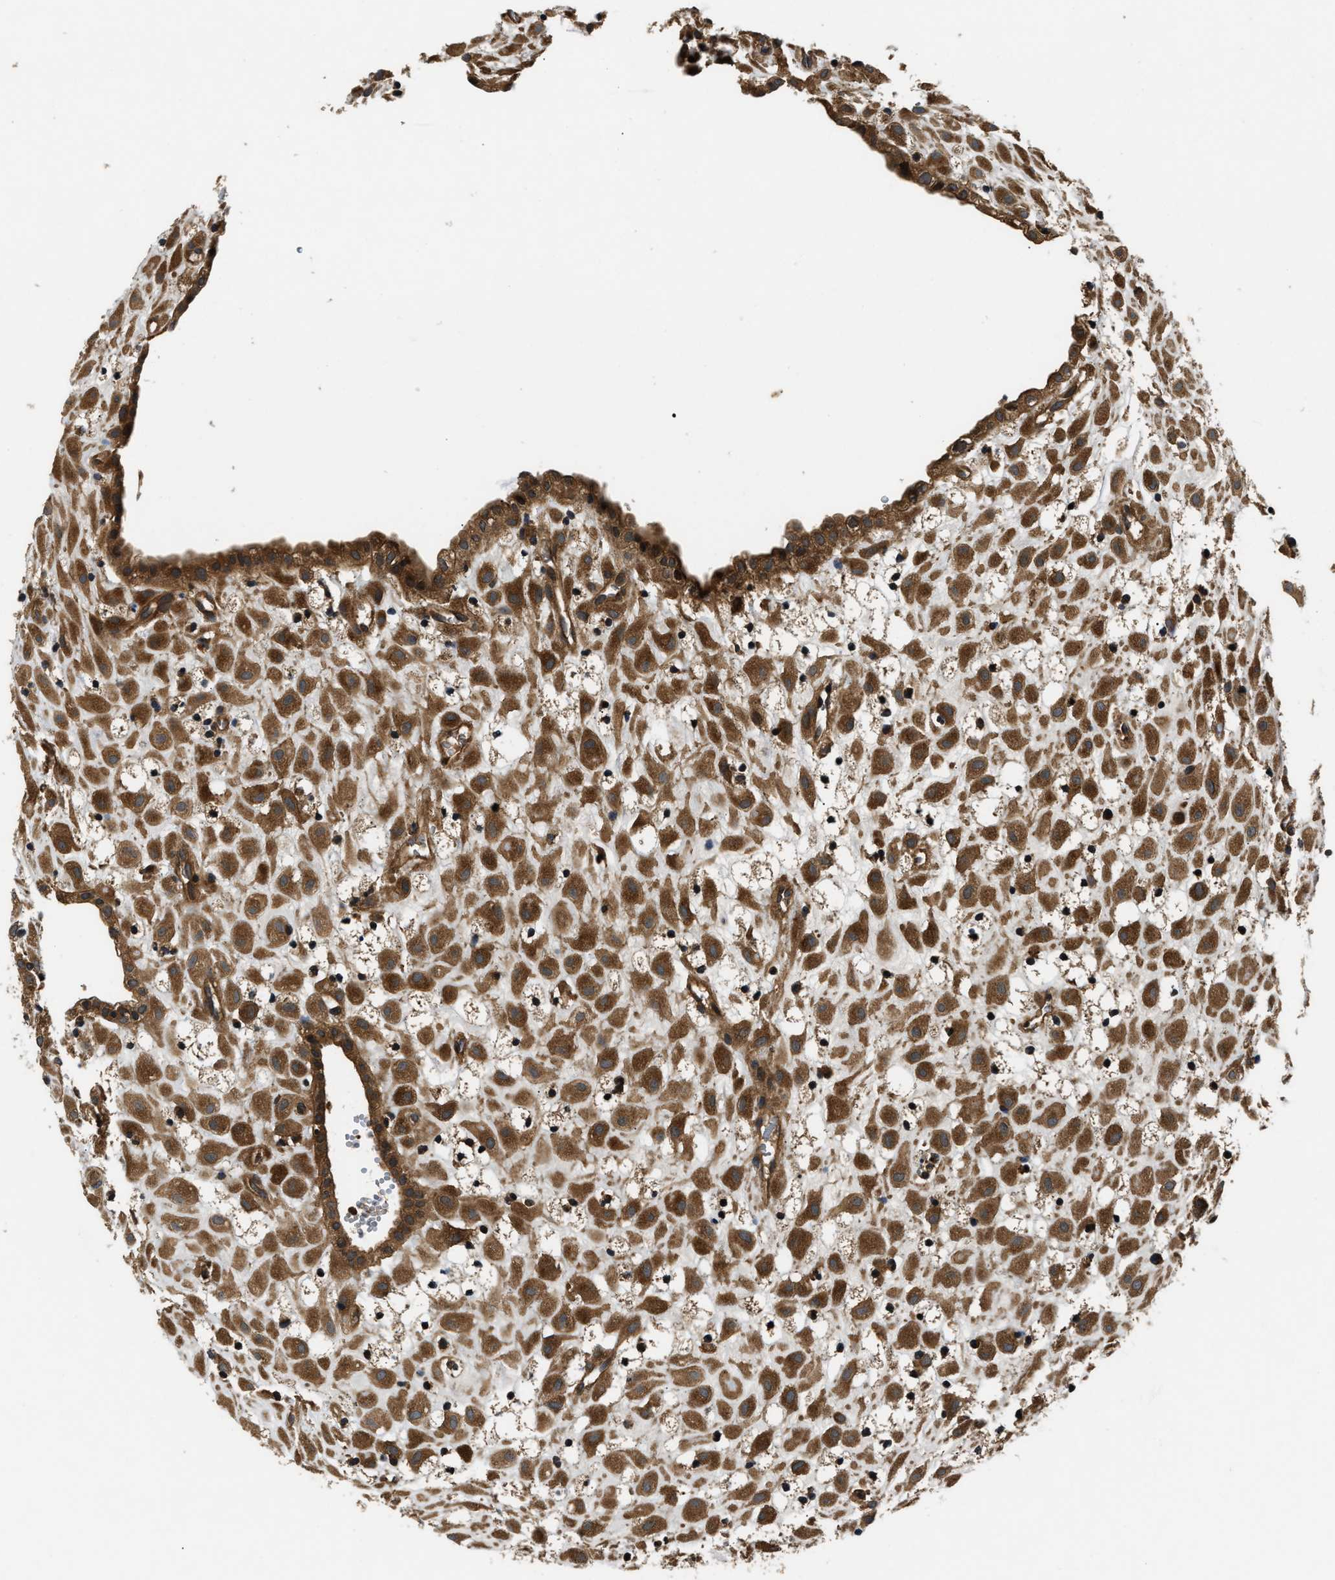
{"staining": {"intensity": "moderate", "quantity": ">75%", "location": "cytoplasmic/membranous"}, "tissue": "placenta", "cell_type": "Decidual cells", "image_type": "normal", "snomed": [{"axis": "morphology", "description": "Normal tissue, NOS"}, {"axis": "topography", "description": "Placenta"}], "caption": "A brown stain shows moderate cytoplasmic/membranous expression of a protein in decidual cells of benign human placenta. (Brightfield microscopy of DAB IHC at high magnification).", "gene": "PNPLA8", "patient": {"sex": "female", "age": 18}}